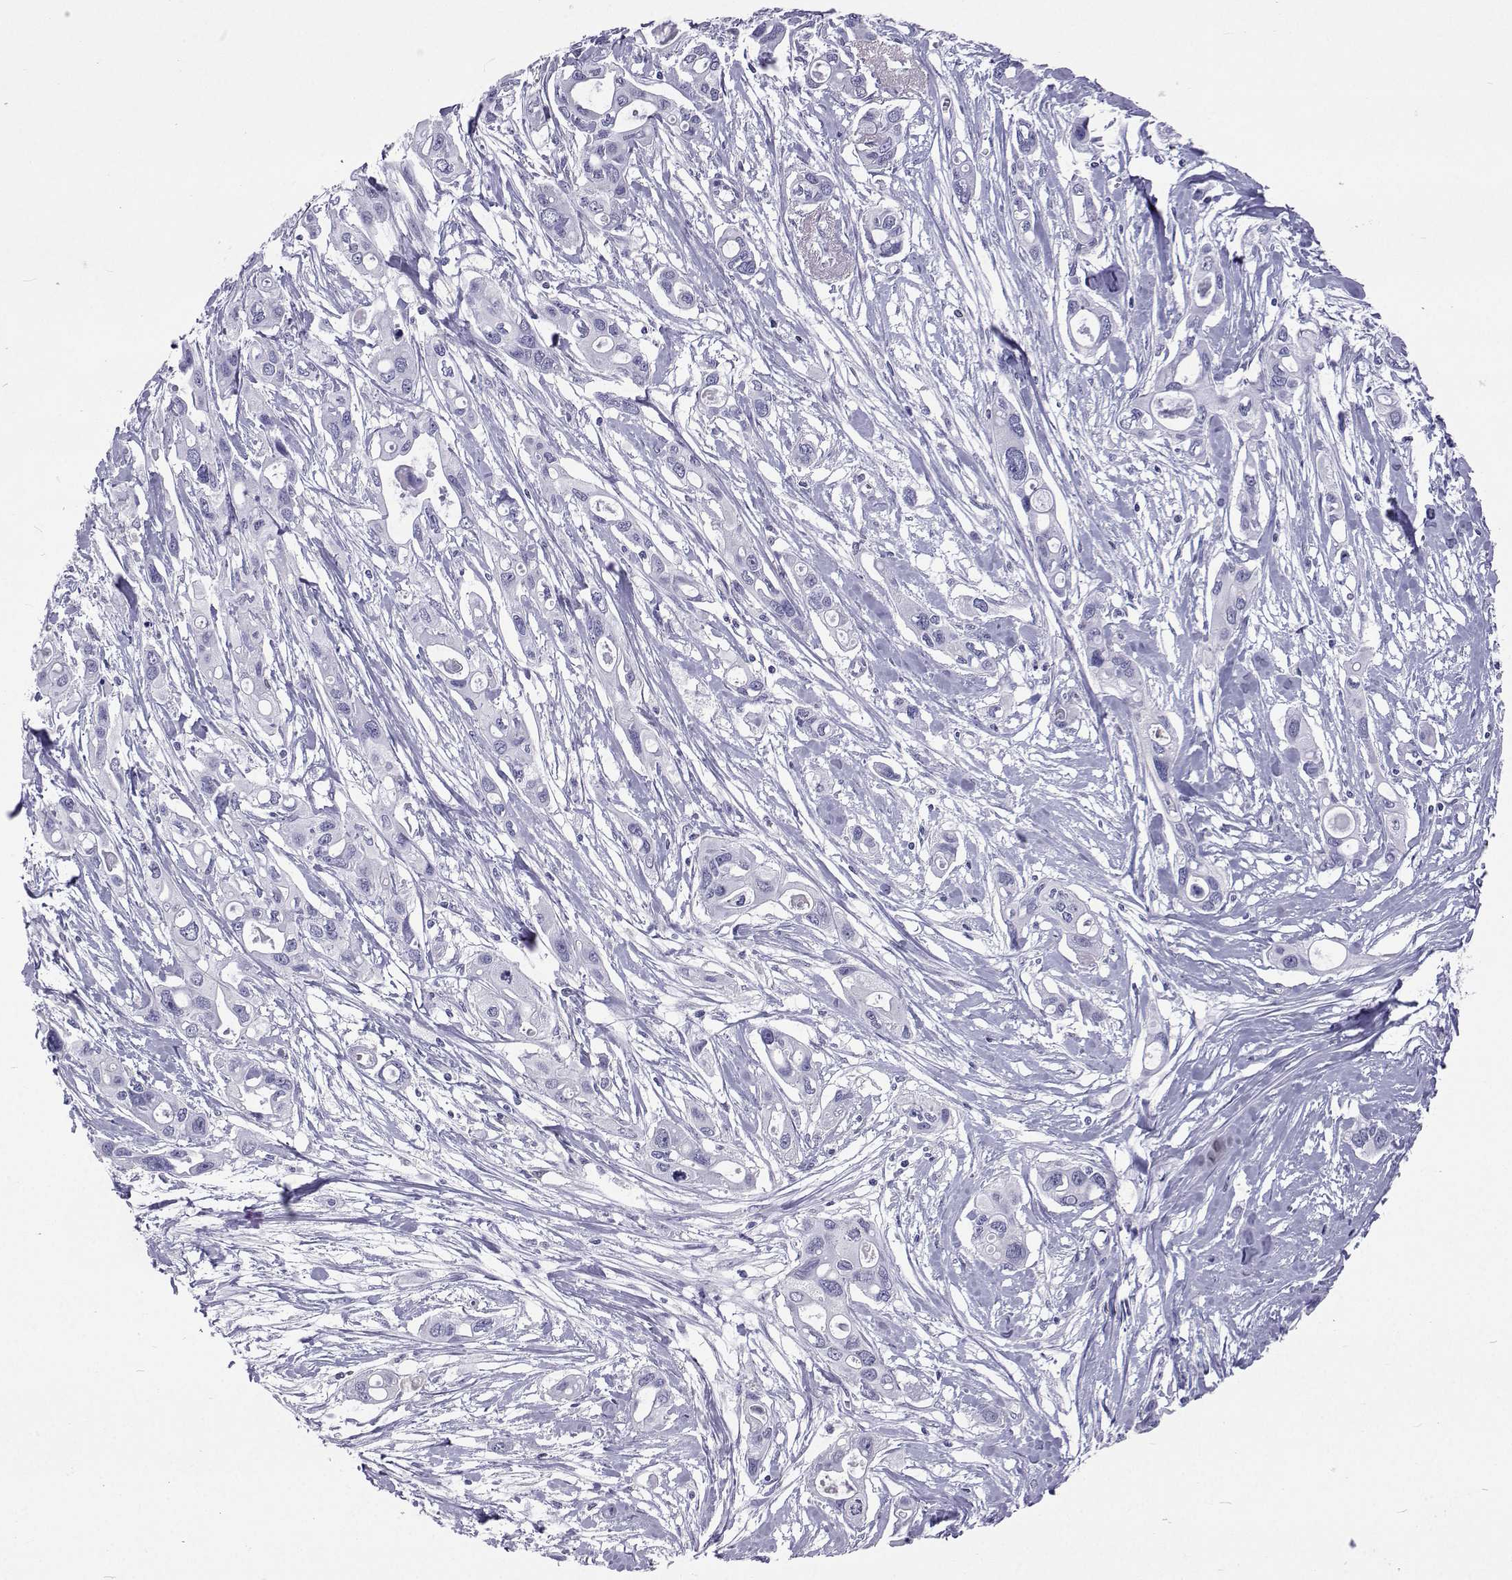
{"staining": {"intensity": "negative", "quantity": "none", "location": "none"}, "tissue": "pancreatic cancer", "cell_type": "Tumor cells", "image_type": "cancer", "snomed": [{"axis": "morphology", "description": "Adenocarcinoma, NOS"}, {"axis": "topography", "description": "Pancreas"}], "caption": "Pancreatic adenocarcinoma stained for a protein using immunohistochemistry (IHC) displays no positivity tumor cells.", "gene": "GALM", "patient": {"sex": "male", "age": 60}}